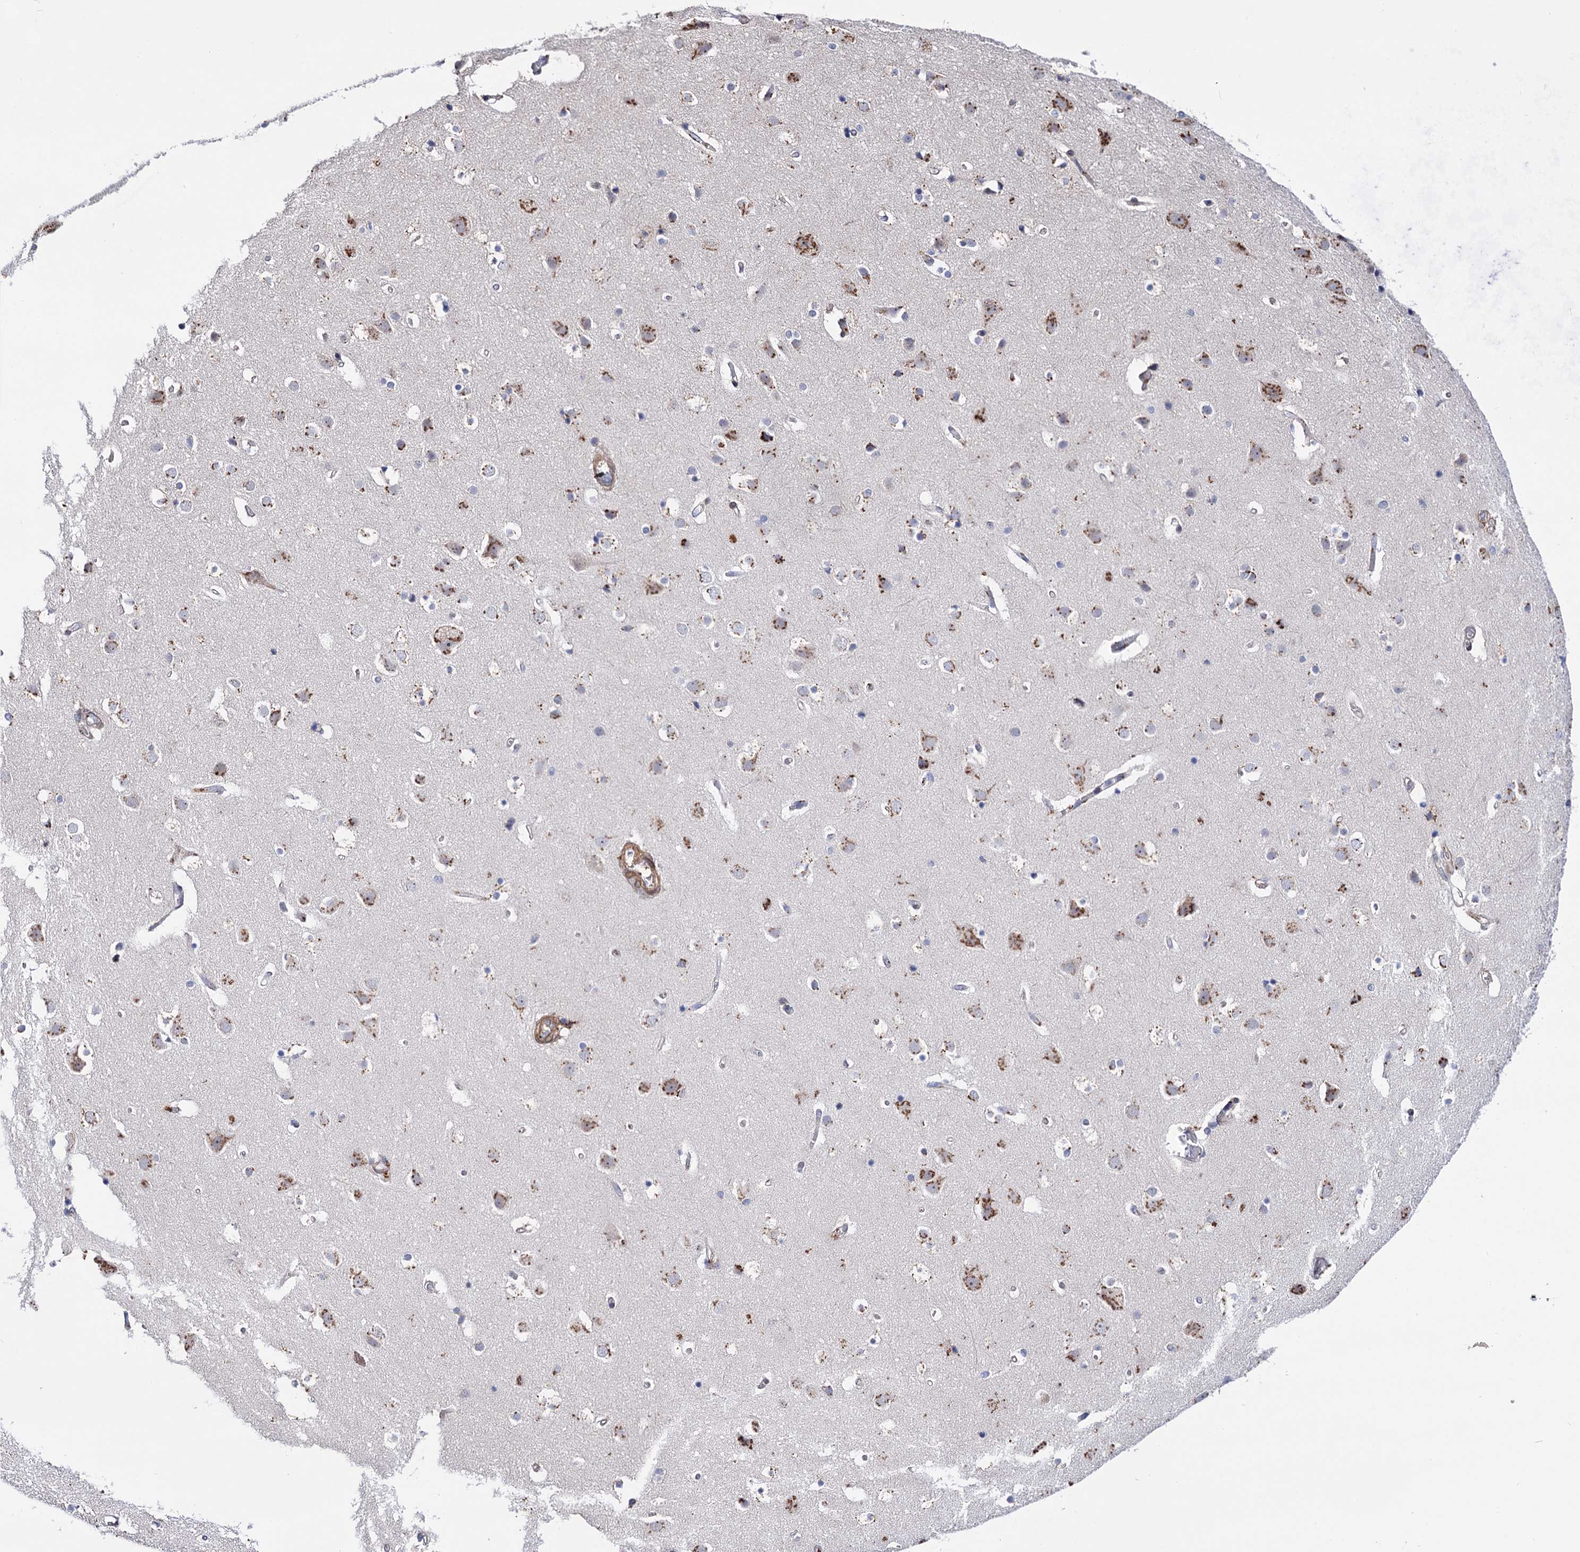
{"staining": {"intensity": "negative", "quantity": "none", "location": "none"}, "tissue": "cerebral cortex", "cell_type": "Endothelial cells", "image_type": "normal", "snomed": [{"axis": "morphology", "description": "Normal tissue, NOS"}, {"axis": "topography", "description": "Cerebral cortex"}], "caption": "Immunohistochemistry of benign human cerebral cortex shows no expression in endothelial cells.", "gene": "C11orf96", "patient": {"sex": "male", "age": 54}}